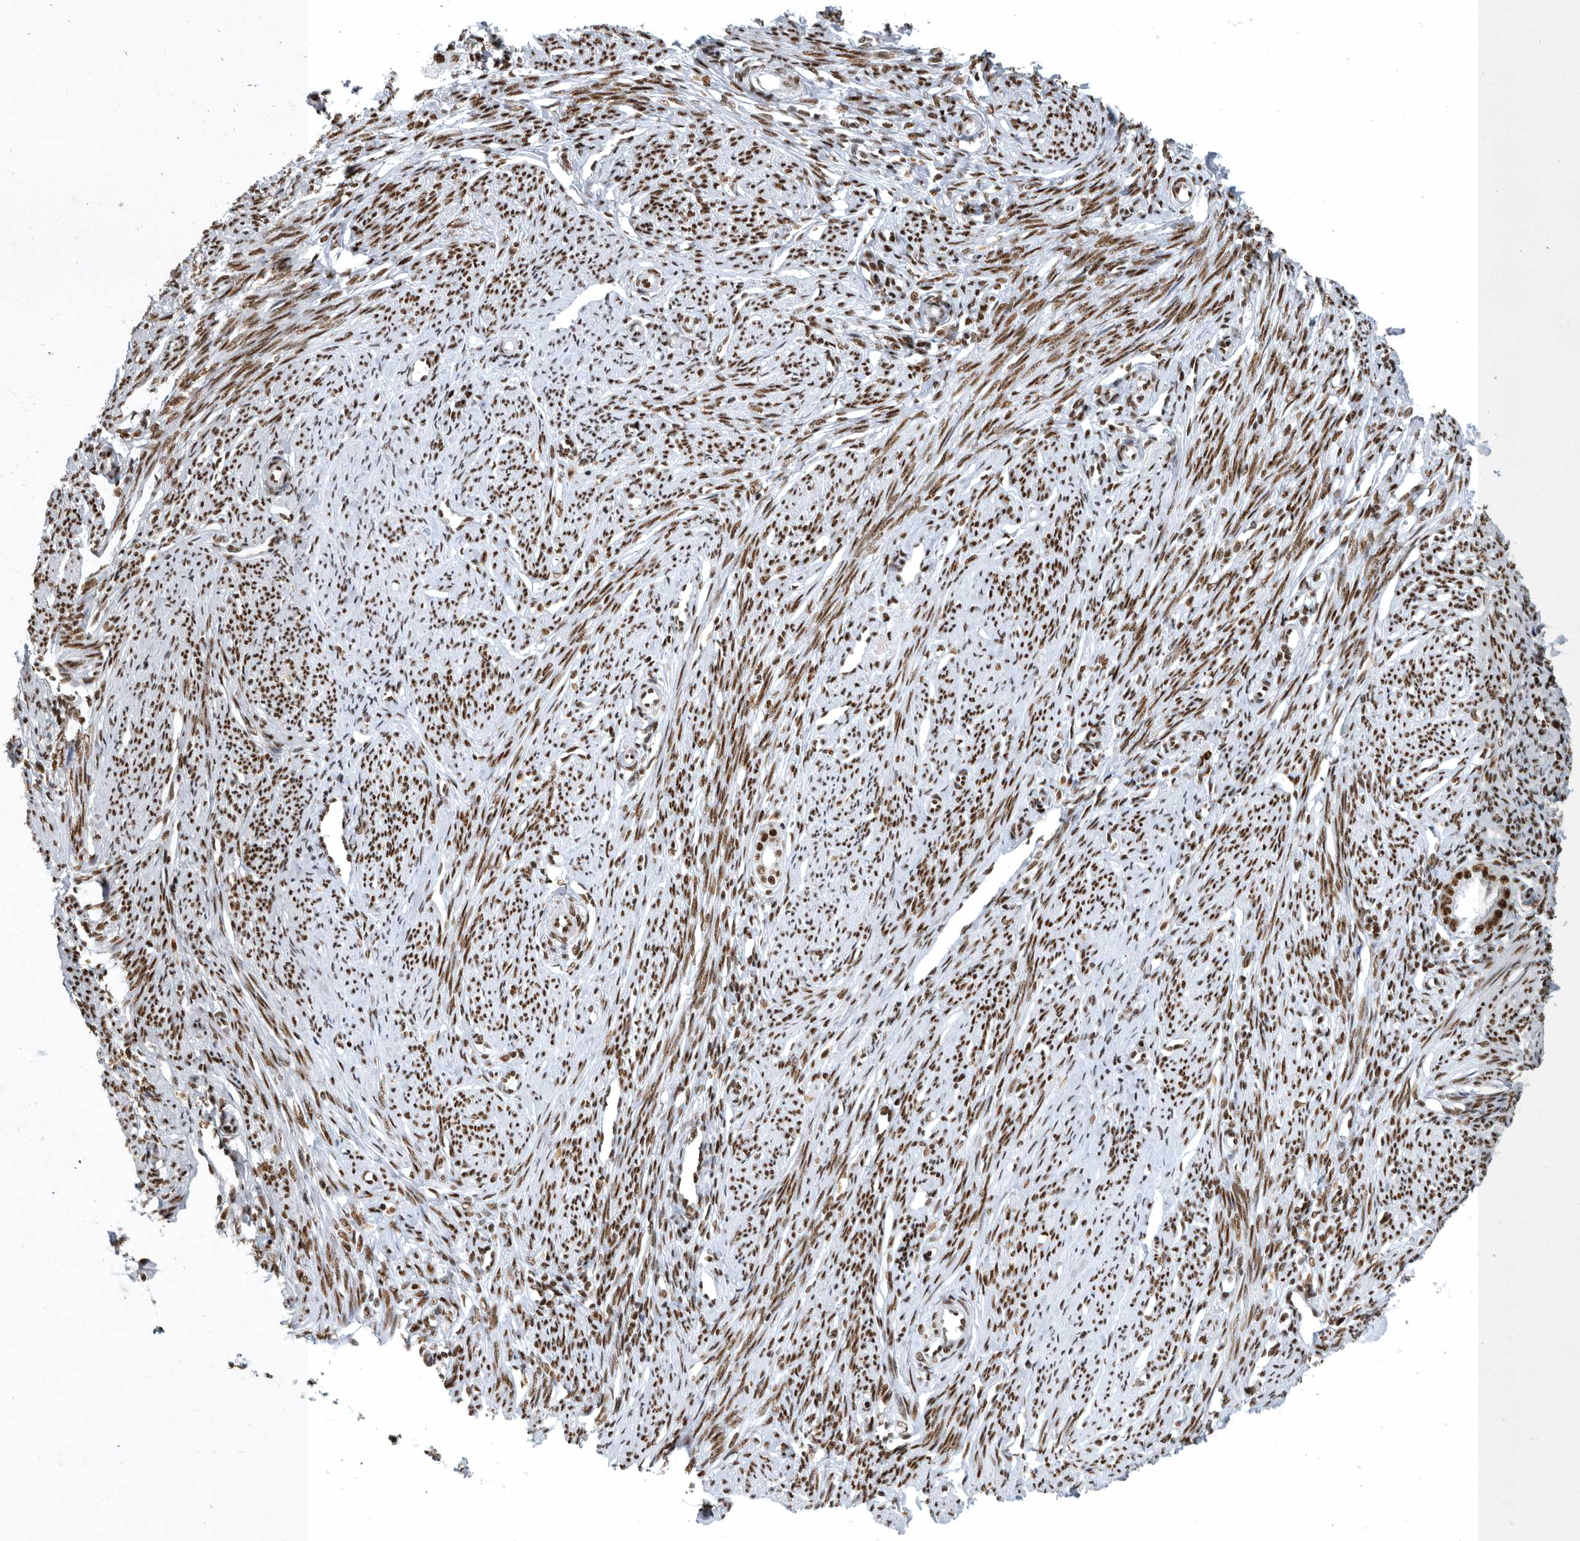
{"staining": {"intensity": "moderate", "quantity": ">75%", "location": "nuclear"}, "tissue": "endometrium", "cell_type": "Cells in endometrial stroma", "image_type": "normal", "snomed": [{"axis": "morphology", "description": "Normal tissue, NOS"}, {"axis": "topography", "description": "Endometrium"}], "caption": "An IHC micrograph of unremarkable tissue is shown. Protein staining in brown shows moderate nuclear positivity in endometrium within cells in endometrial stroma. The staining was performed using DAB (3,3'-diaminobenzidine) to visualize the protein expression in brown, while the nuclei were stained in blue with hematoxylin (Magnification: 20x).", "gene": "BCLAF1", "patient": {"sex": "female", "age": 56}}